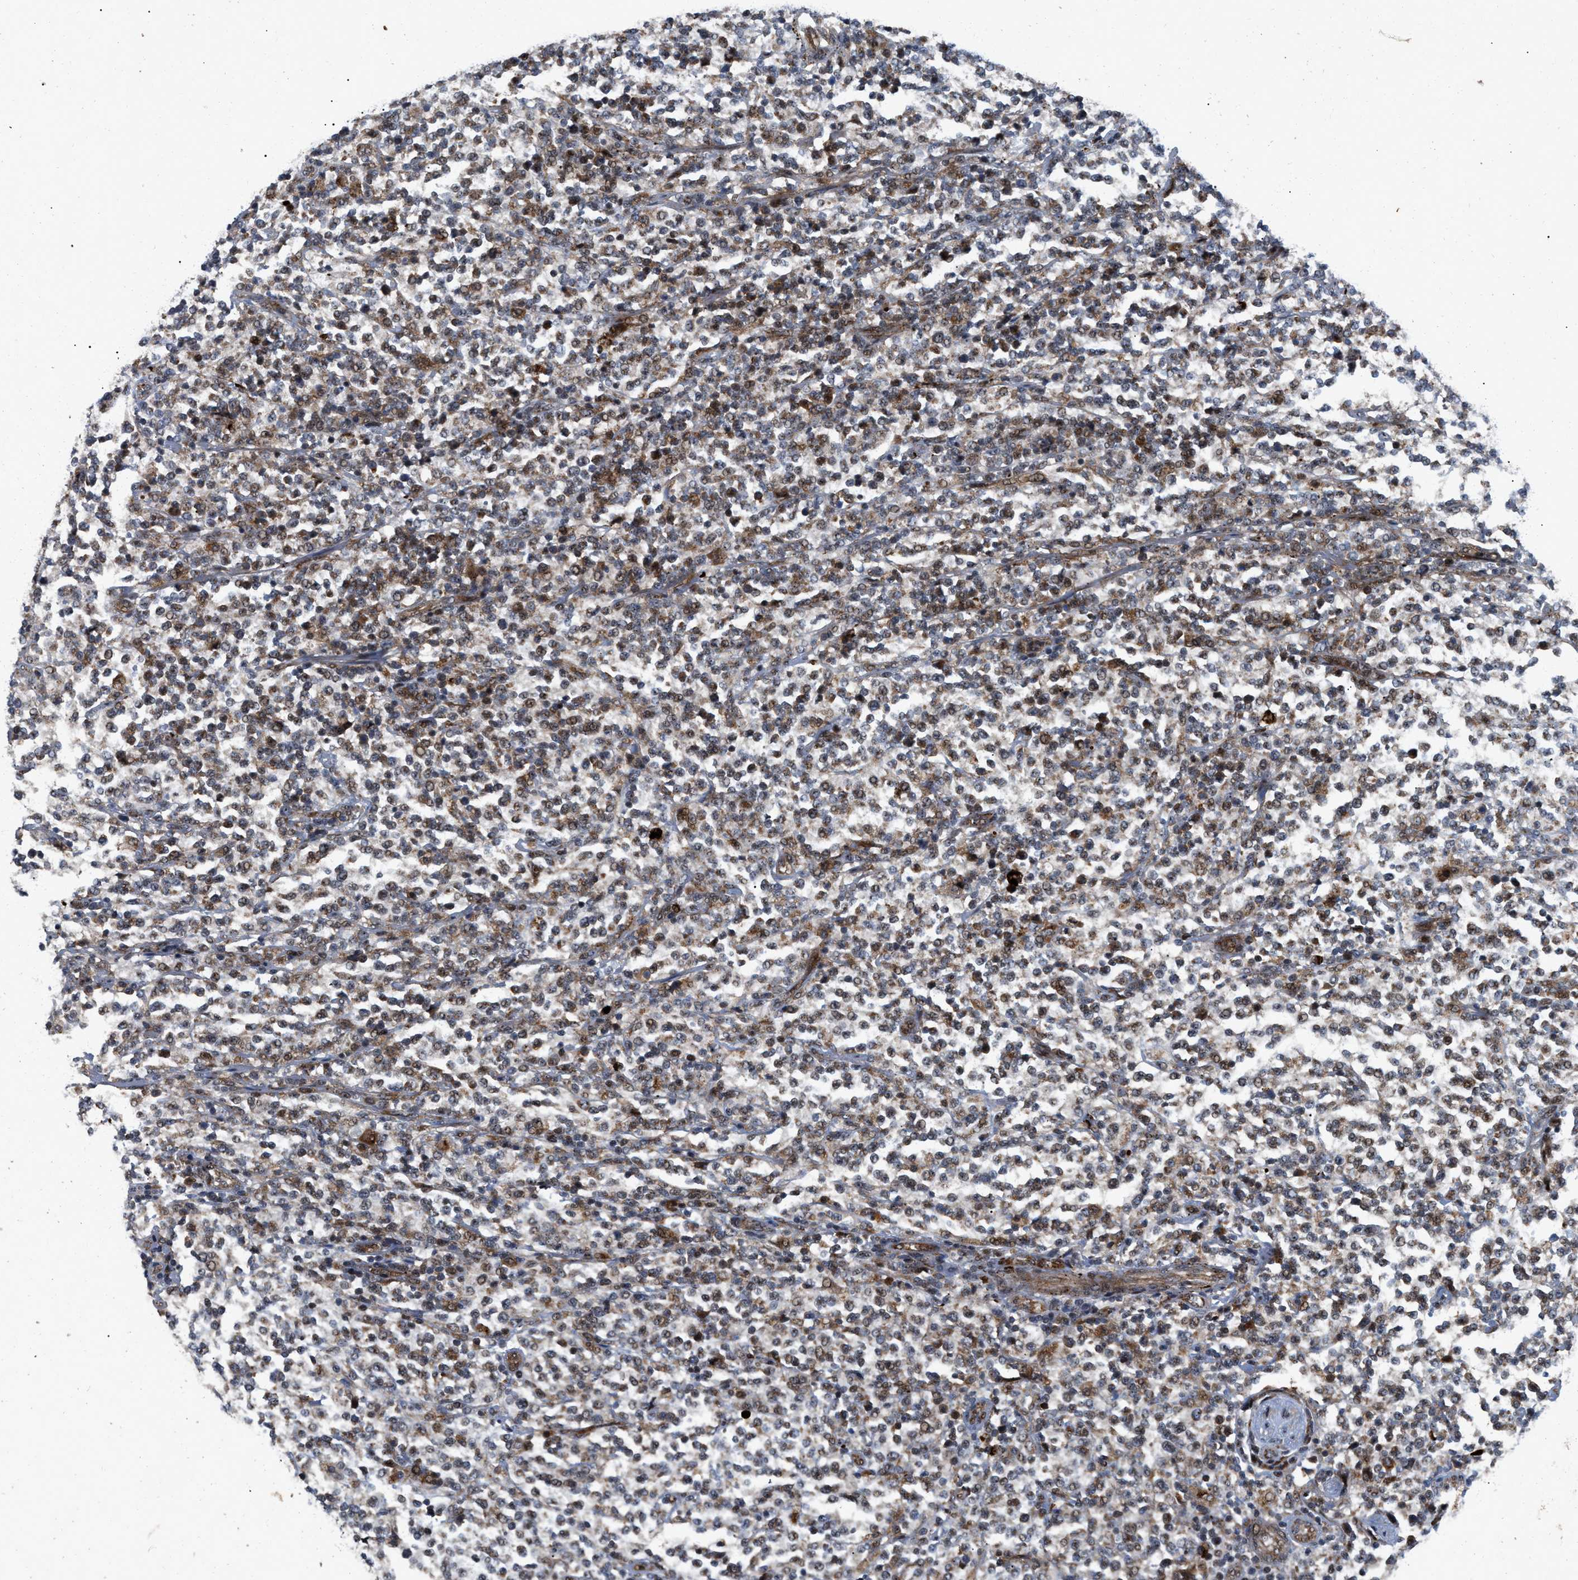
{"staining": {"intensity": "moderate", "quantity": "25%-75%", "location": "cytoplasmic/membranous"}, "tissue": "lymphoma", "cell_type": "Tumor cells", "image_type": "cancer", "snomed": [{"axis": "morphology", "description": "Malignant lymphoma, non-Hodgkin's type, High grade"}, {"axis": "topography", "description": "Soft tissue"}], "caption": "High-power microscopy captured an IHC micrograph of malignant lymphoma, non-Hodgkin's type (high-grade), revealing moderate cytoplasmic/membranous positivity in about 25%-75% of tumor cells.", "gene": "AP3M2", "patient": {"sex": "male", "age": 18}}